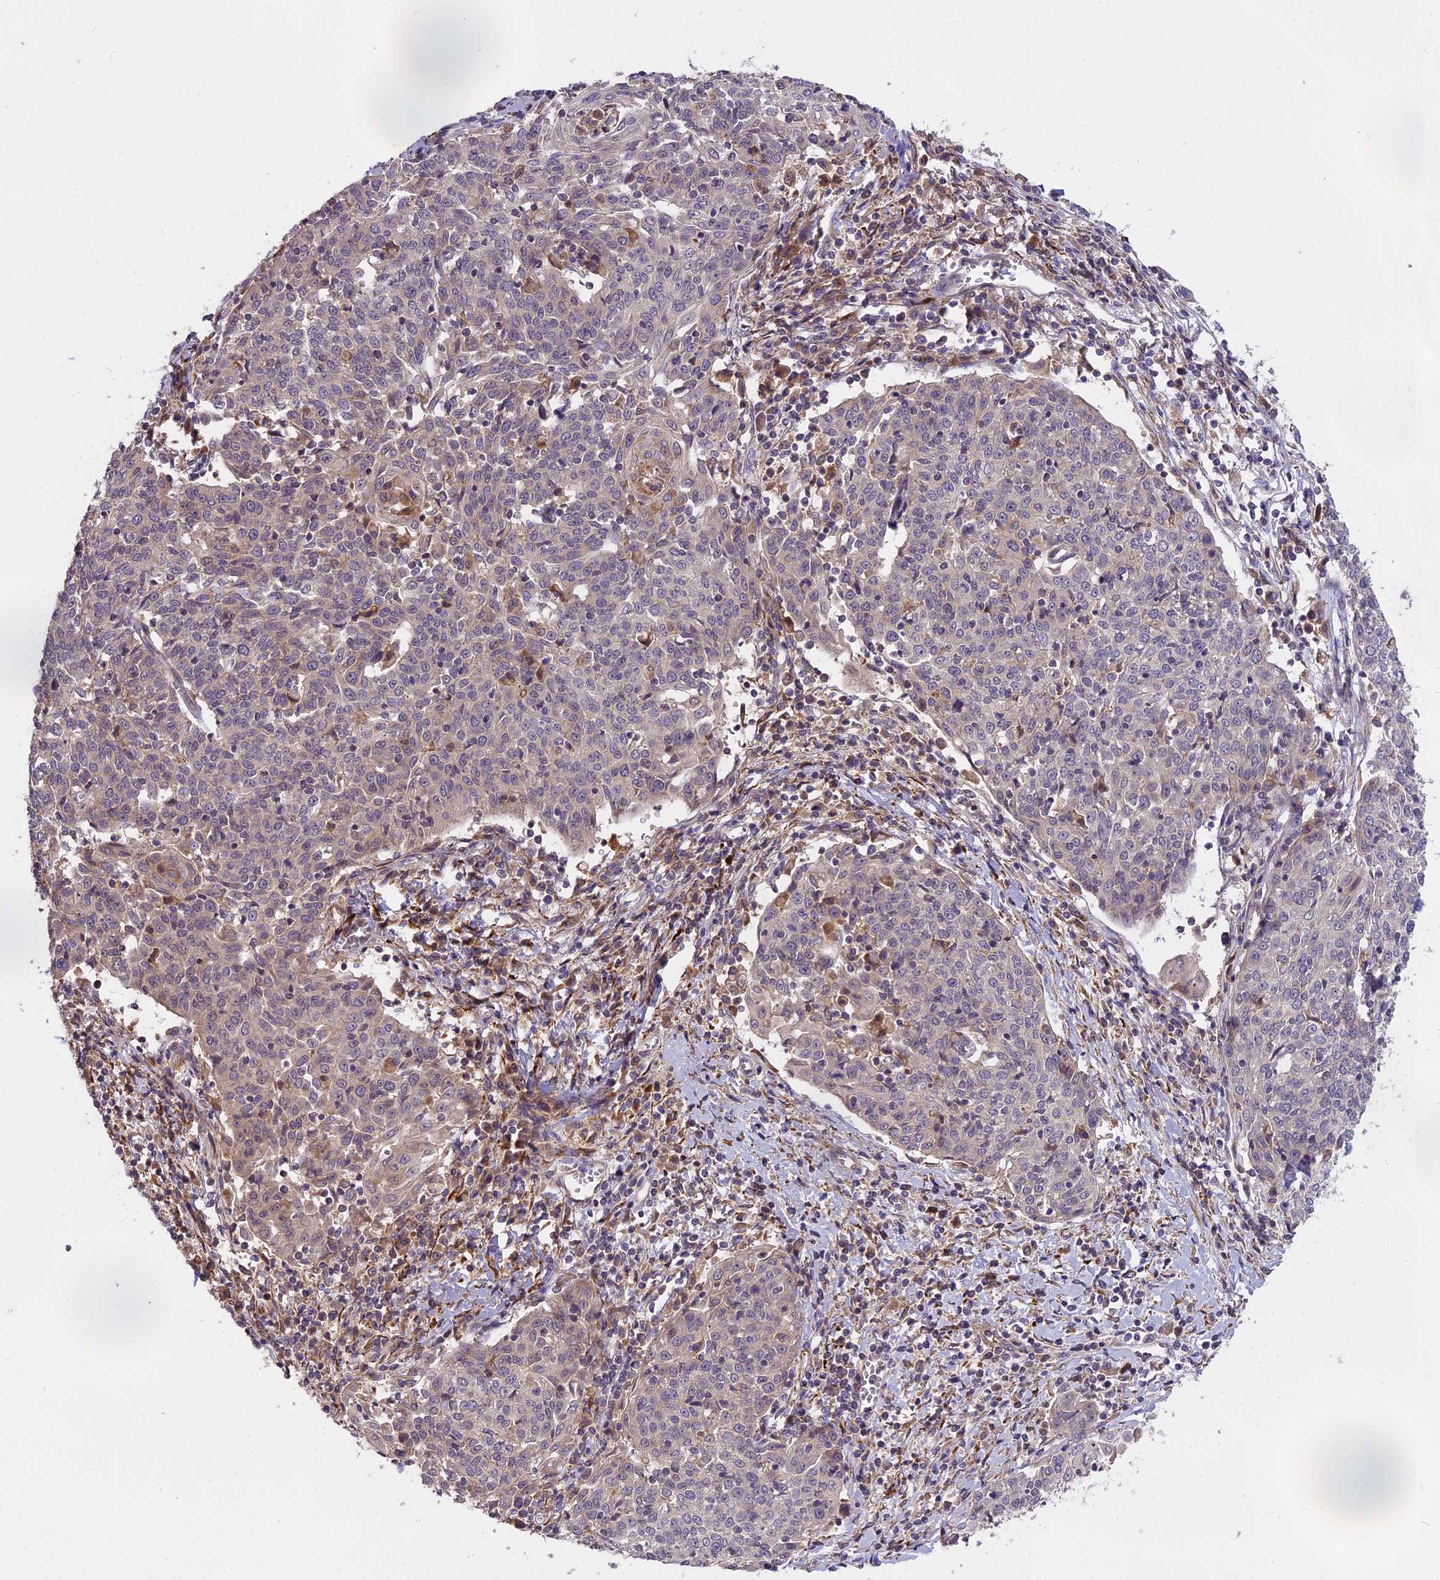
{"staining": {"intensity": "weak", "quantity": "<25%", "location": "cytoplasmic/membranous"}, "tissue": "cervical cancer", "cell_type": "Tumor cells", "image_type": "cancer", "snomed": [{"axis": "morphology", "description": "Squamous cell carcinoma, NOS"}, {"axis": "topography", "description": "Cervix"}], "caption": "IHC micrograph of neoplastic tissue: human squamous cell carcinoma (cervical) stained with DAB (3,3'-diaminobenzidine) demonstrates no significant protein positivity in tumor cells.", "gene": "MEMO1", "patient": {"sex": "female", "age": 48}}